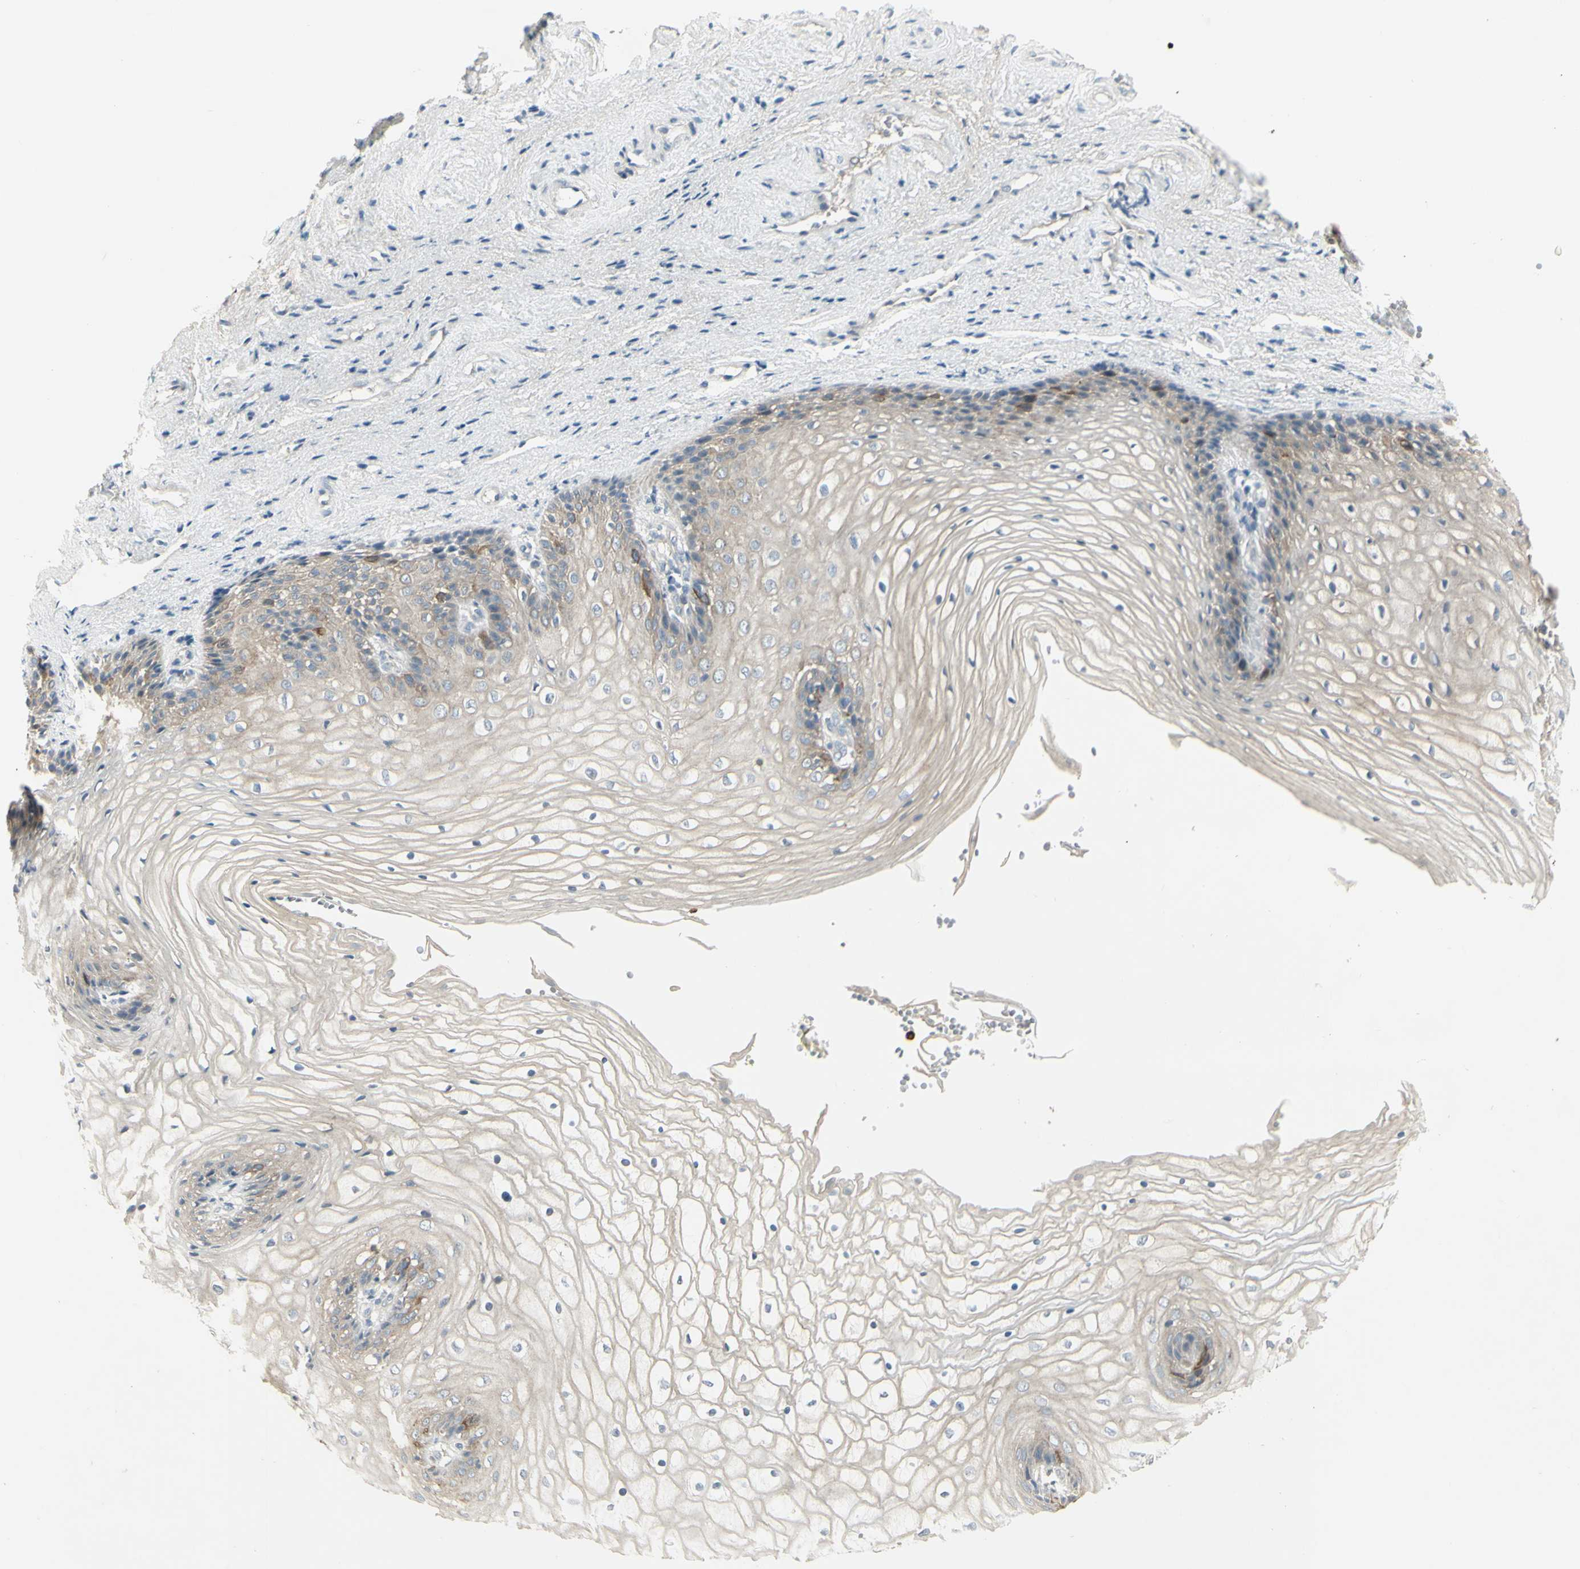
{"staining": {"intensity": "moderate", "quantity": "<25%", "location": "cytoplasmic/membranous"}, "tissue": "vagina", "cell_type": "Squamous epithelial cells", "image_type": "normal", "snomed": [{"axis": "morphology", "description": "Normal tissue, NOS"}, {"axis": "topography", "description": "Vagina"}], "caption": "Moderate cytoplasmic/membranous protein positivity is present in about <25% of squamous epithelial cells in vagina. (DAB (3,3'-diaminobenzidine) IHC with brightfield microscopy, high magnification).", "gene": "CCNB2", "patient": {"sex": "female", "age": 34}}